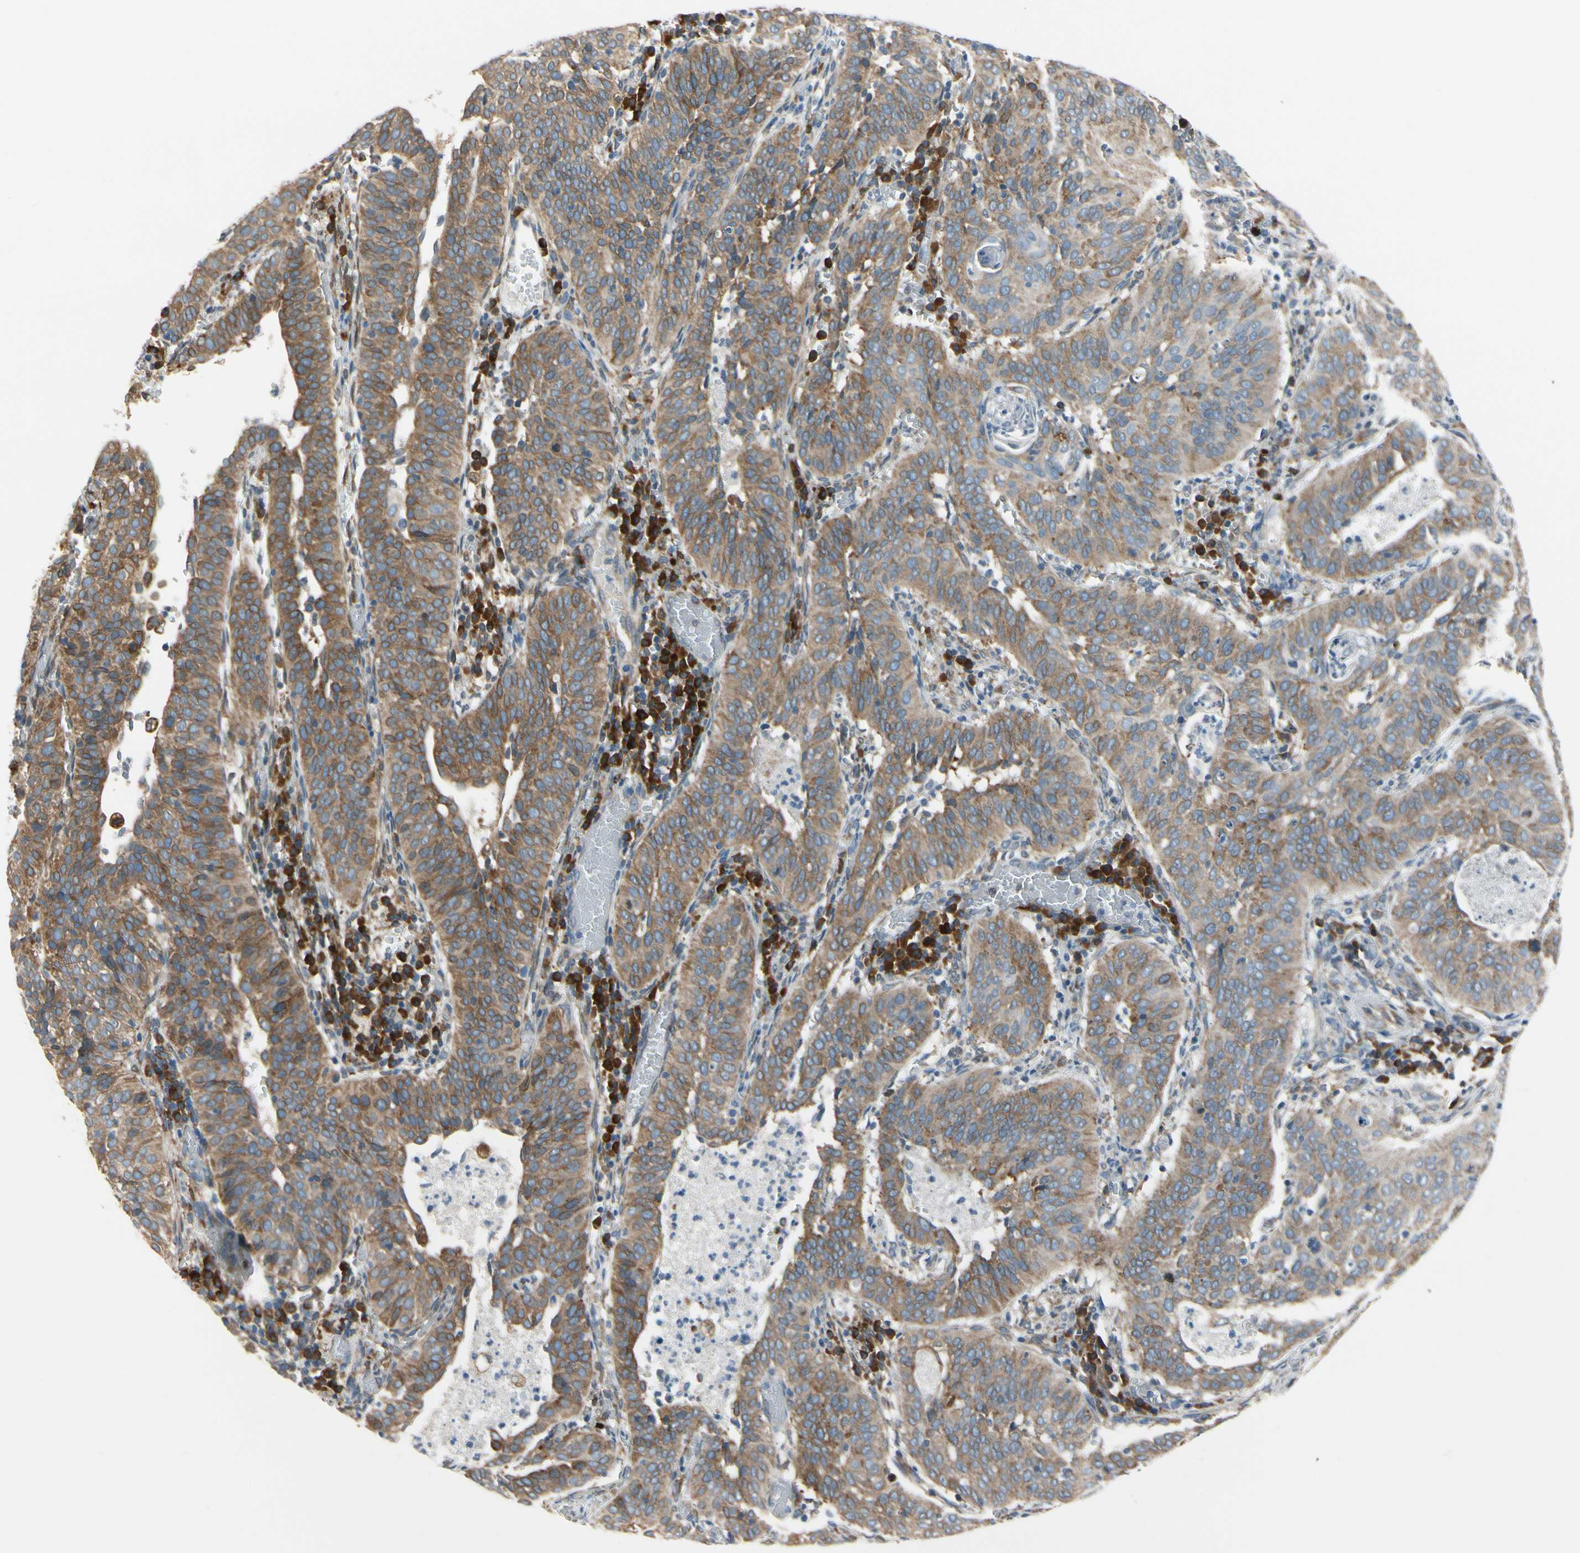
{"staining": {"intensity": "moderate", "quantity": ">75%", "location": "cytoplasmic/membranous"}, "tissue": "cervical cancer", "cell_type": "Tumor cells", "image_type": "cancer", "snomed": [{"axis": "morphology", "description": "Squamous cell carcinoma, NOS"}, {"axis": "topography", "description": "Cervix"}], "caption": "Squamous cell carcinoma (cervical) was stained to show a protein in brown. There is medium levels of moderate cytoplasmic/membranous positivity in about >75% of tumor cells.", "gene": "CLCC1", "patient": {"sex": "female", "age": 39}}